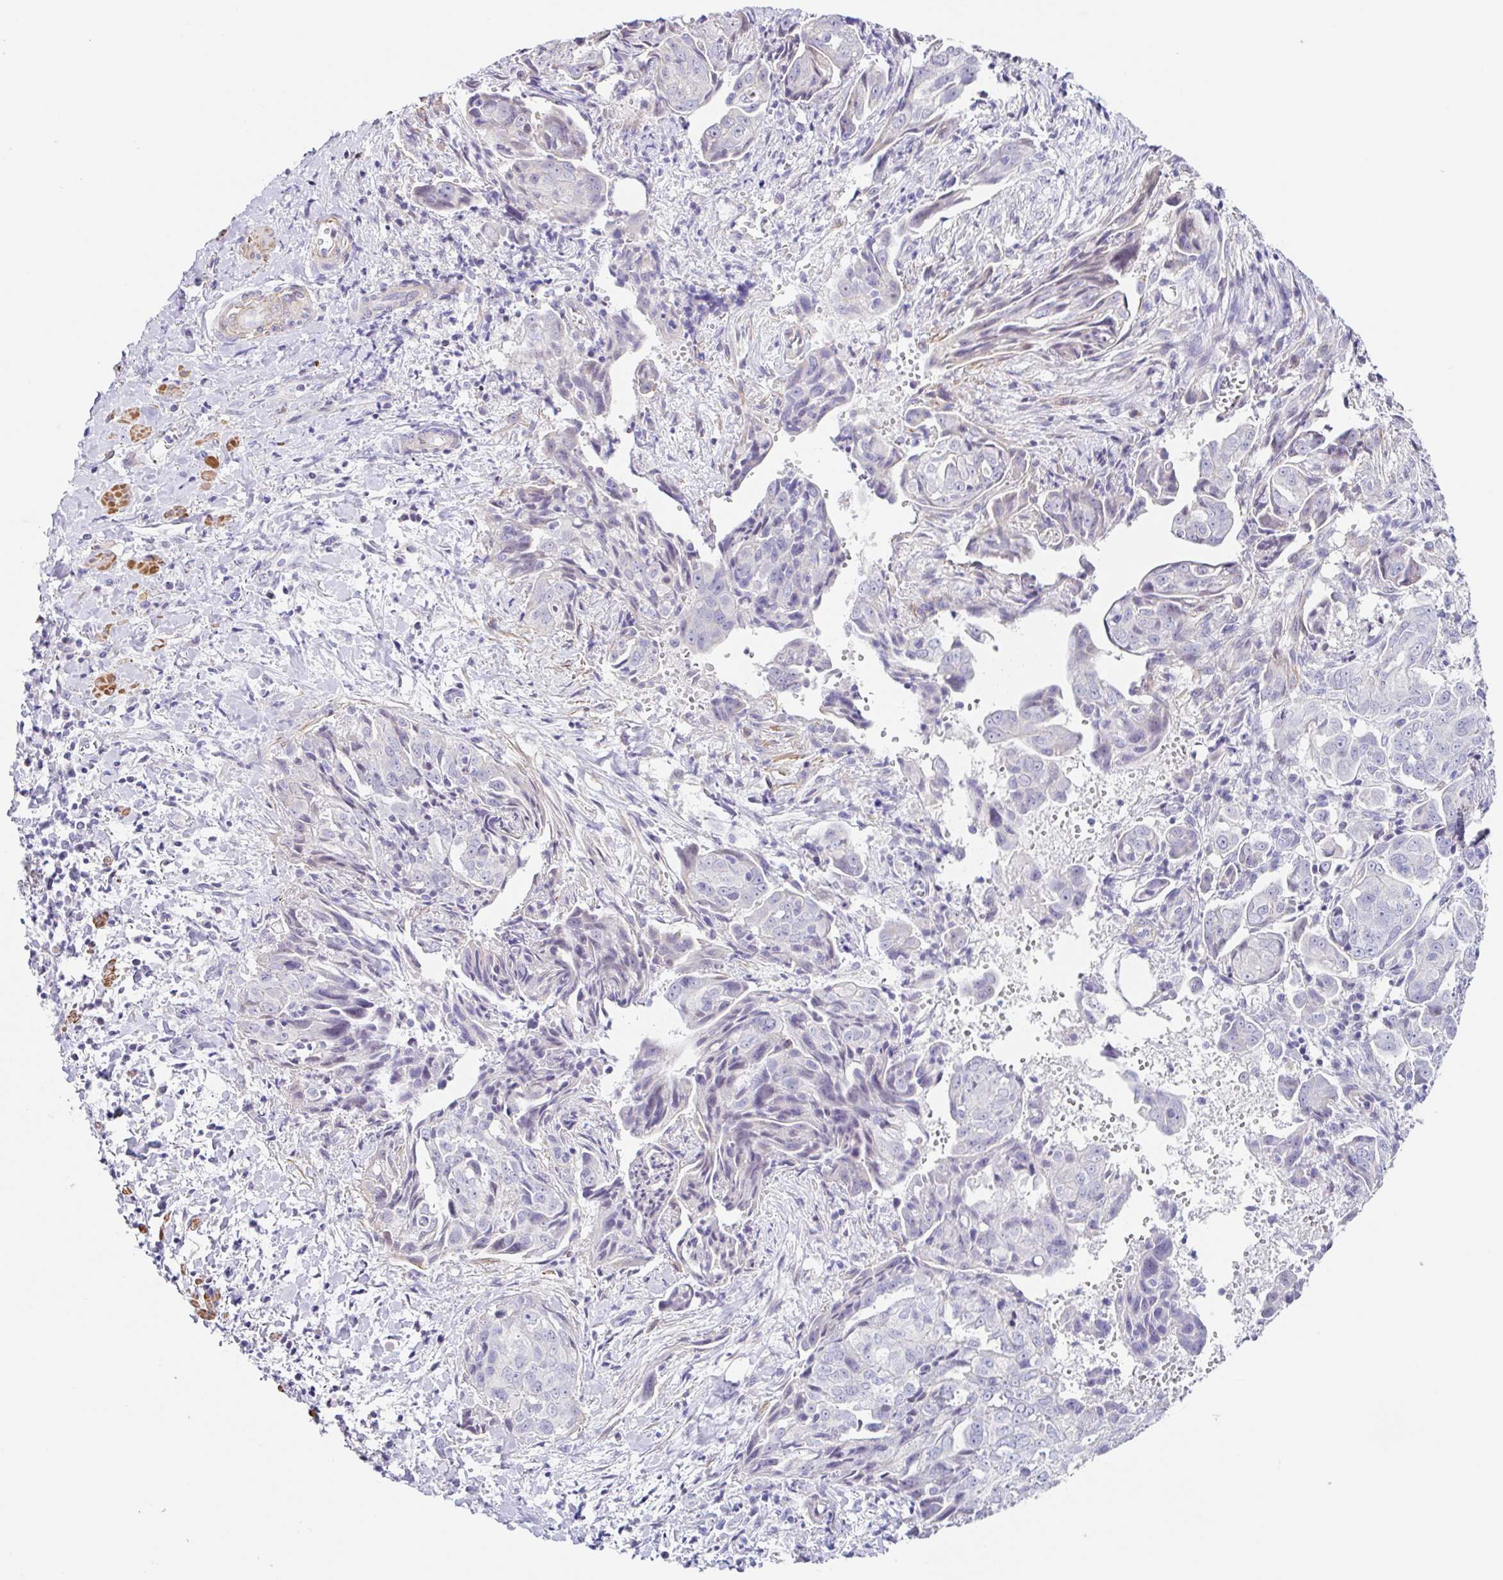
{"staining": {"intensity": "negative", "quantity": "none", "location": "none"}, "tissue": "ovarian cancer", "cell_type": "Tumor cells", "image_type": "cancer", "snomed": [{"axis": "morphology", "description": "Carcinoma, endometroid"}, {"axis": "topography", "description": "Ovary"}], "caption": "A histopathology image of endometroid carcinoma (ovarian) stained for a protein displays no brown staining in tumor cells.", "gene": "DCAF17", "patient": {"sex": "female", "age": 70}}